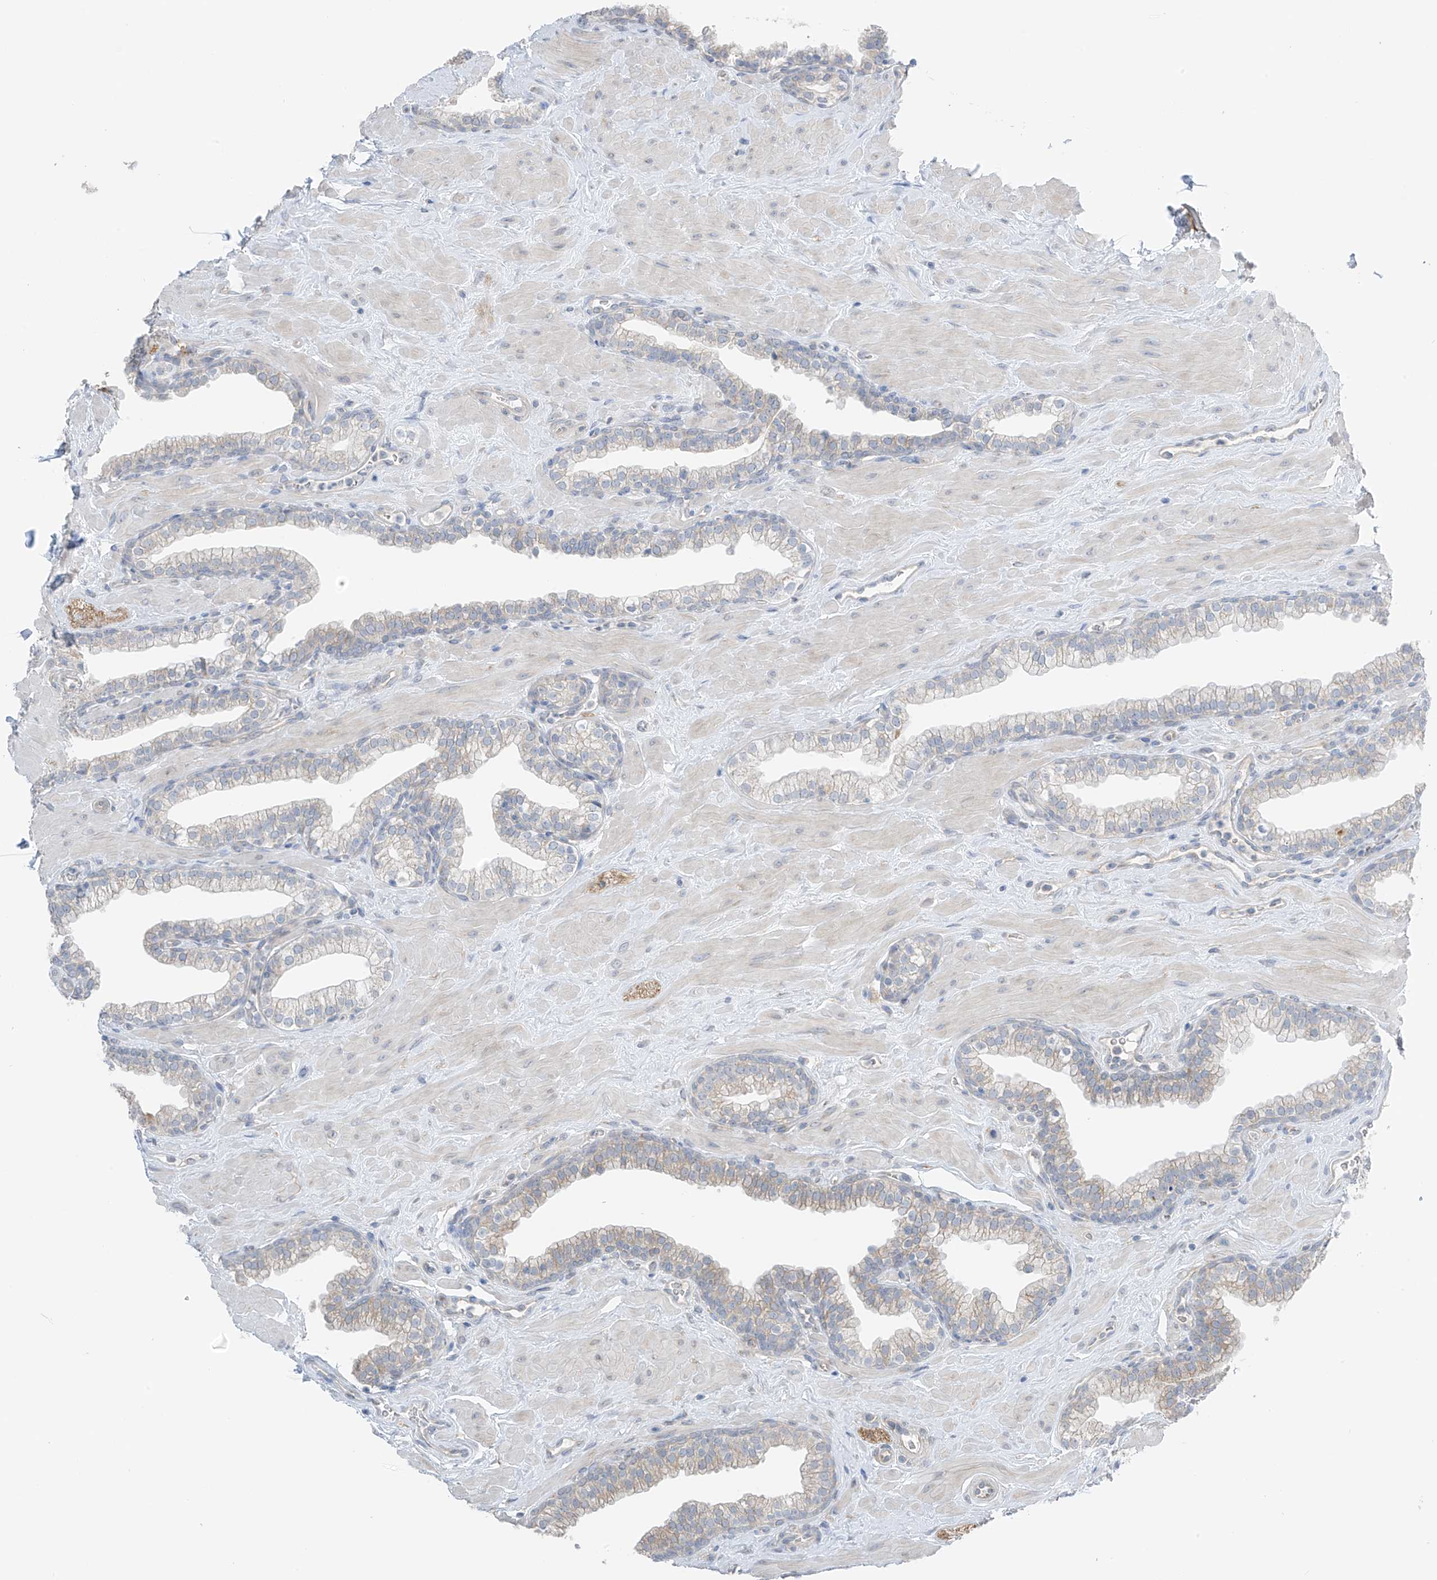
{"staining": {"intensity": "weak", "quantity": "<25%", "location": "cytoplasmic/membranous"}, "tissue": "prostate", "cell_type": "Glandular cells", "image_type": "normal", "snomed": [{"axis": "morphology", "description": "Normal tissue, NOS"}, {"axis": "morphology", "description": "Urothelial carcinoma, Low grade"}, {"axis": "topography", "description": "Urinary bladder"}, {"axis": "topography", "description": "Prostate"}], "caption": "Photomicrograph shows no protein staining in glandular cells of unremarkable prostate.", "gene": "NALCN", "patient": {"sex": "male", "age": 60}}